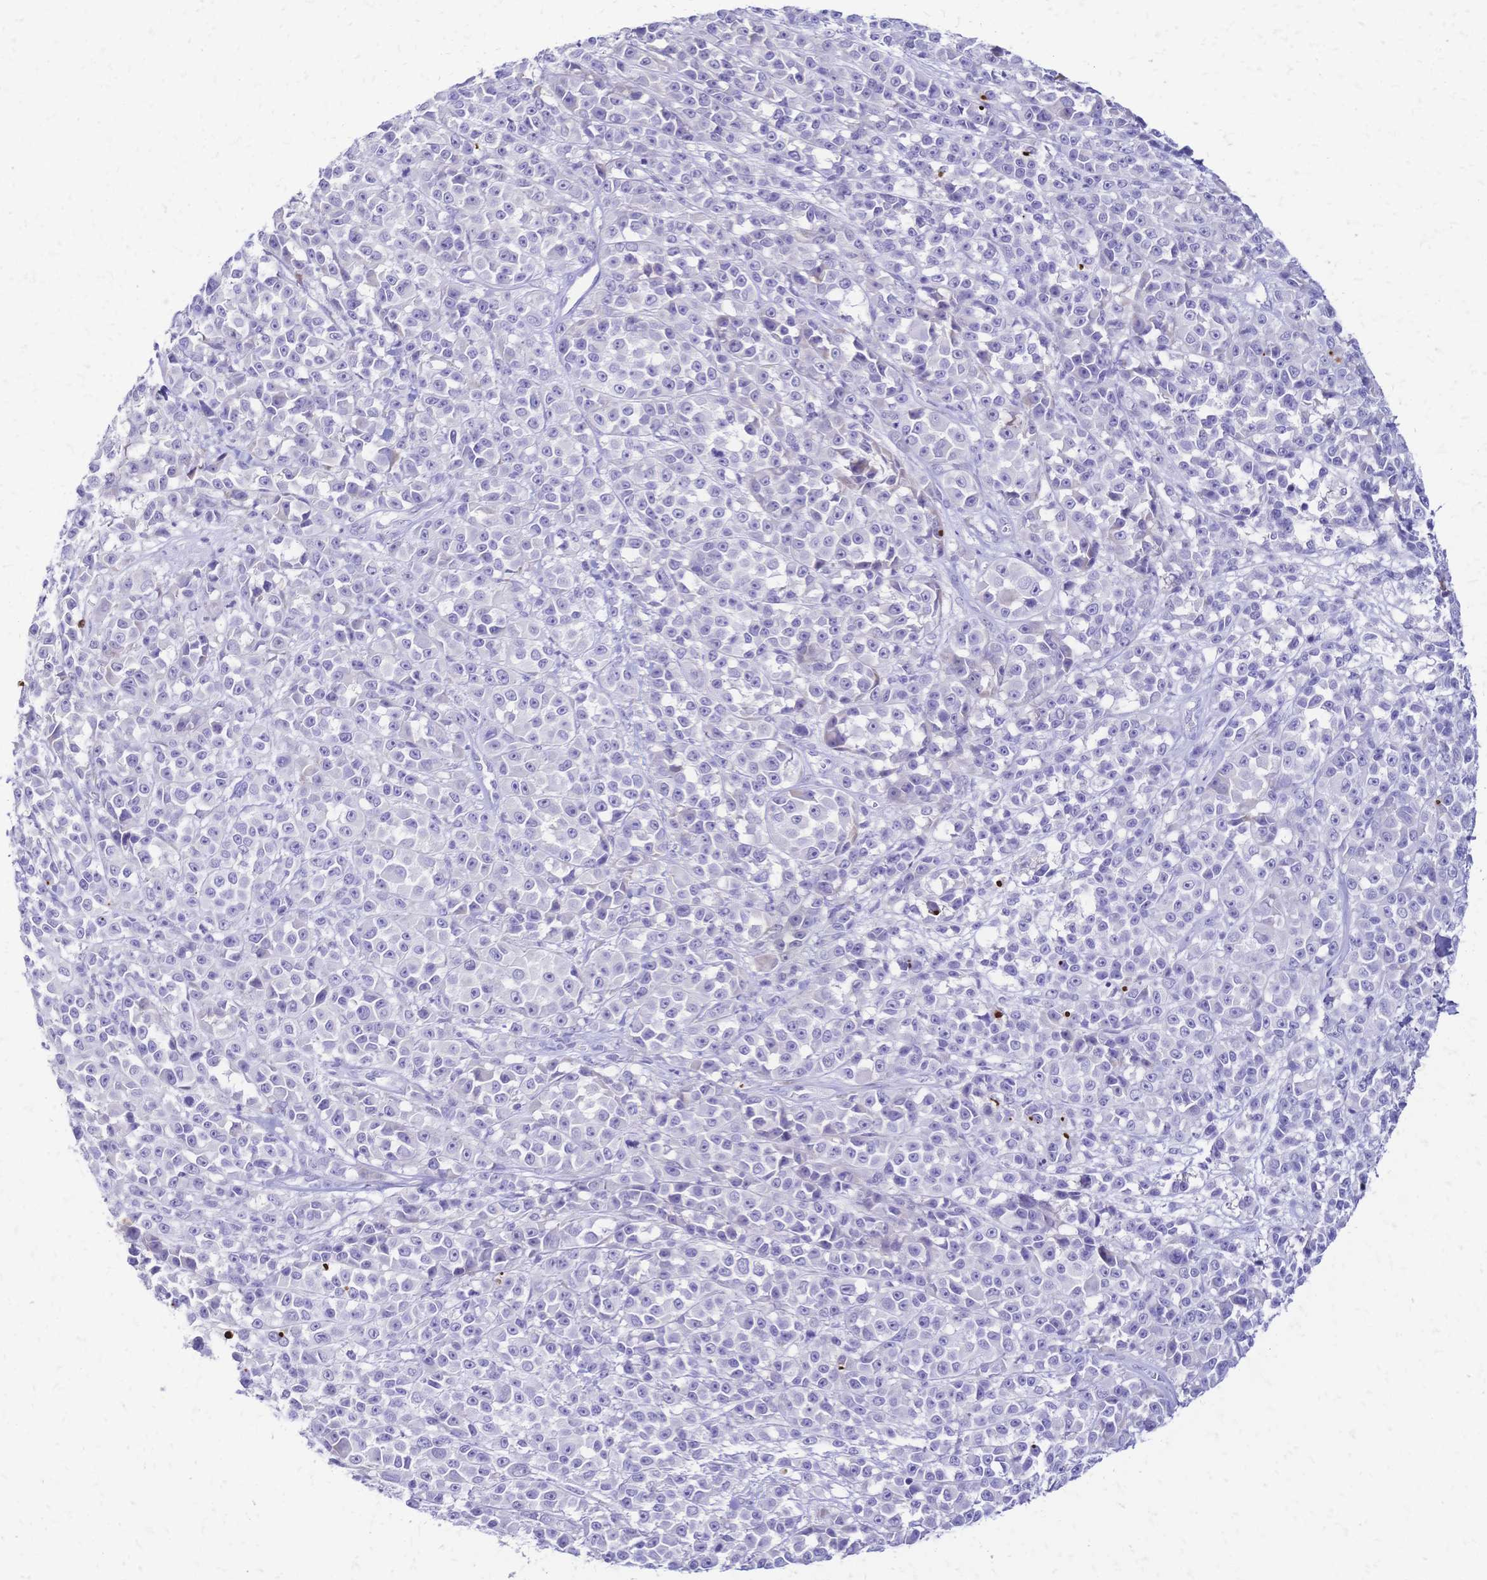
{"staining": {"intensity": "negative", "quantity": "none", "location": "none"}, "tissue": "melanoma", "cell_type": "Tumor cells", "image_type": "cancer", "snomed": [{"axis": "morphology", "description": "Malignant melanoma, NOS"}, {"axis": "topography", "description": "Skin"}, {"axis": "topography", "description": "Skin of back"}], "caption": "Immunohistochemistry (IHC) of melanoma shows no positivity in tumor cells. (DAB (3,3'-diaminobenzidine) immunohistochemistry (IHC), high magnification).", "gene": "GRB7", "patient": {"sex": "male", "age": 91}}